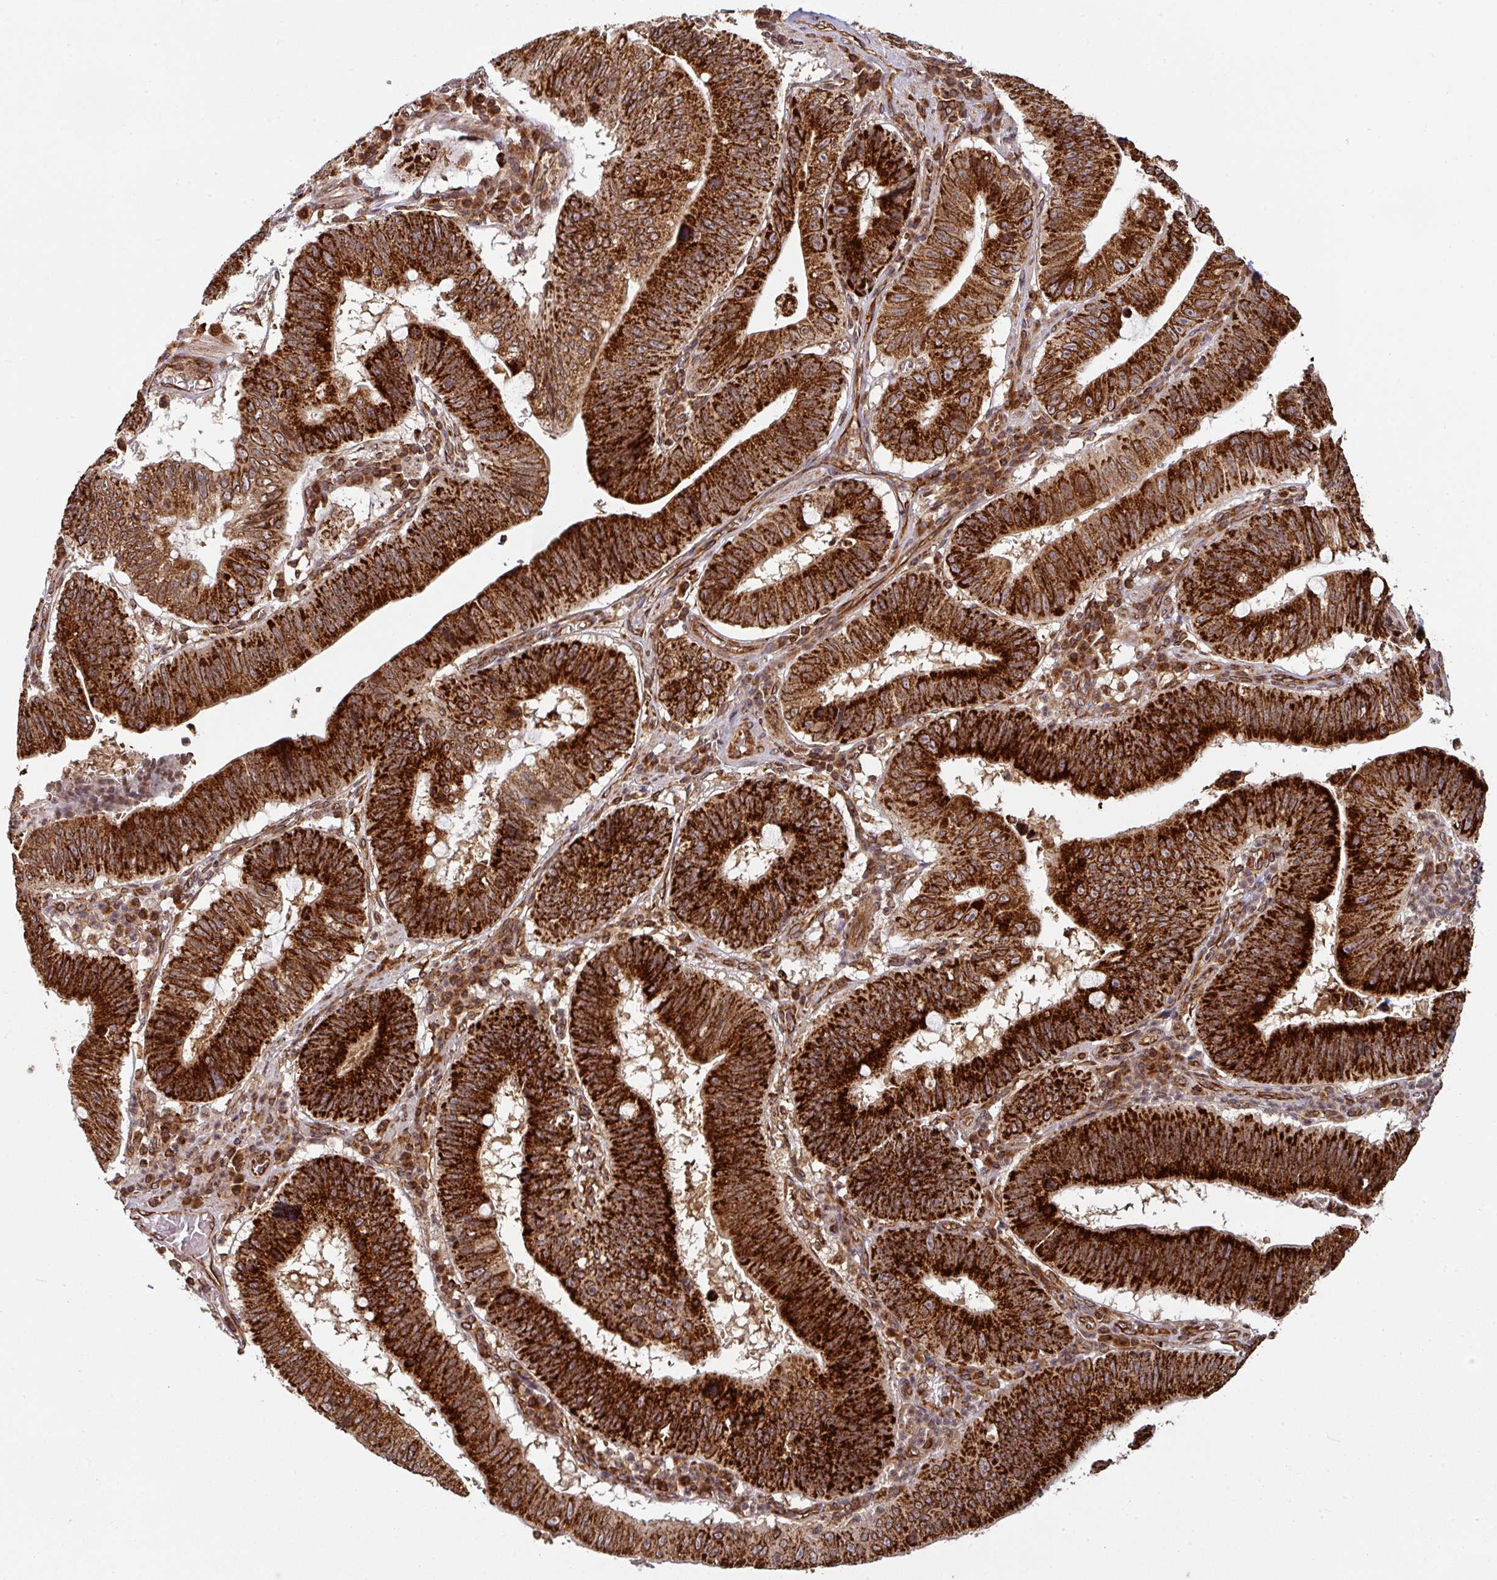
{"staining": {"intensity": "strong", "quantity": ">75%", "location": "cytoplasmic/membranous"}, "tissue": "stomach cancer", "cell_type": "Tumor cells", "image_type": "cancer", "snomed": [{"axis": "morphology", "description": "Adenocarcinoma, NOS"}, {"axis": "topography", "description": "Stomach"}], "caption": "This photomicrograph demonstrates stomach cancer (adenocarcinoma) stained with immunohistochemistry to label a protein in brown. The cytoplasmic/membranous of tumor cells show strong positivity for the protein. Nuclei are counter-stained blue.", "gene": "TRAP1", "patient": {"sex": "male", "age": 59}}